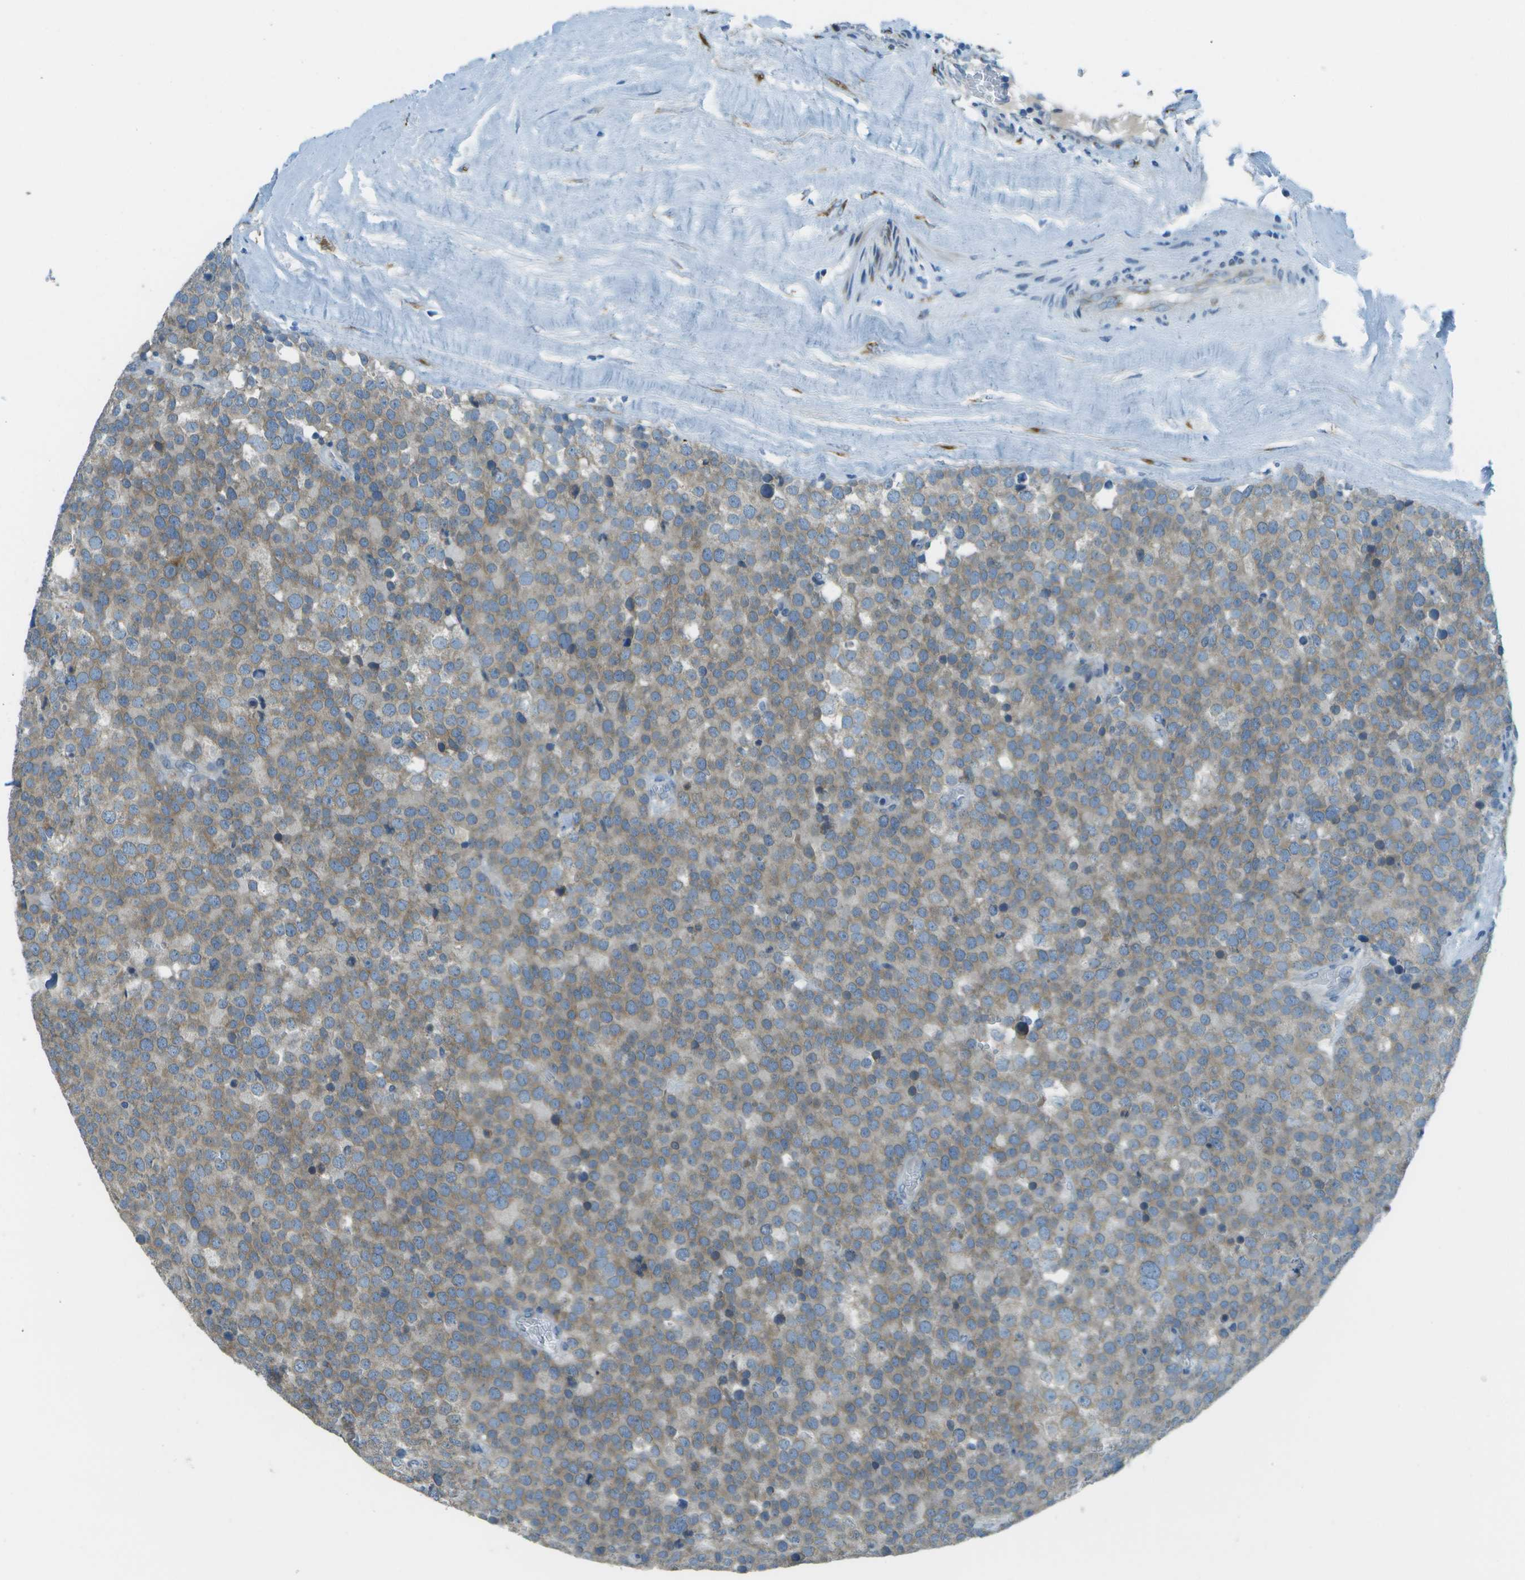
{"staining": {"intensity": "negative", "quantity": "none", "location": "none"}, "tissue": "testis cancer", "cell_type": "Tumor cells", "image_type": "cancer", "snomed": [{"axis": "morphology", "description": "Normal tissue, NOS"}, {"axis": "morphology", "description": "Seminoma, NOS"}, {"axis": "topography", "description": "Testis"}], "caption": "Immunohistochemistry (IHC) micrograph of testis cancer stained for a protein (brown), which reveals no expression in tumor cells.", "gene": "KCTD3", "patient": {"sex": "male", "age": 71}}